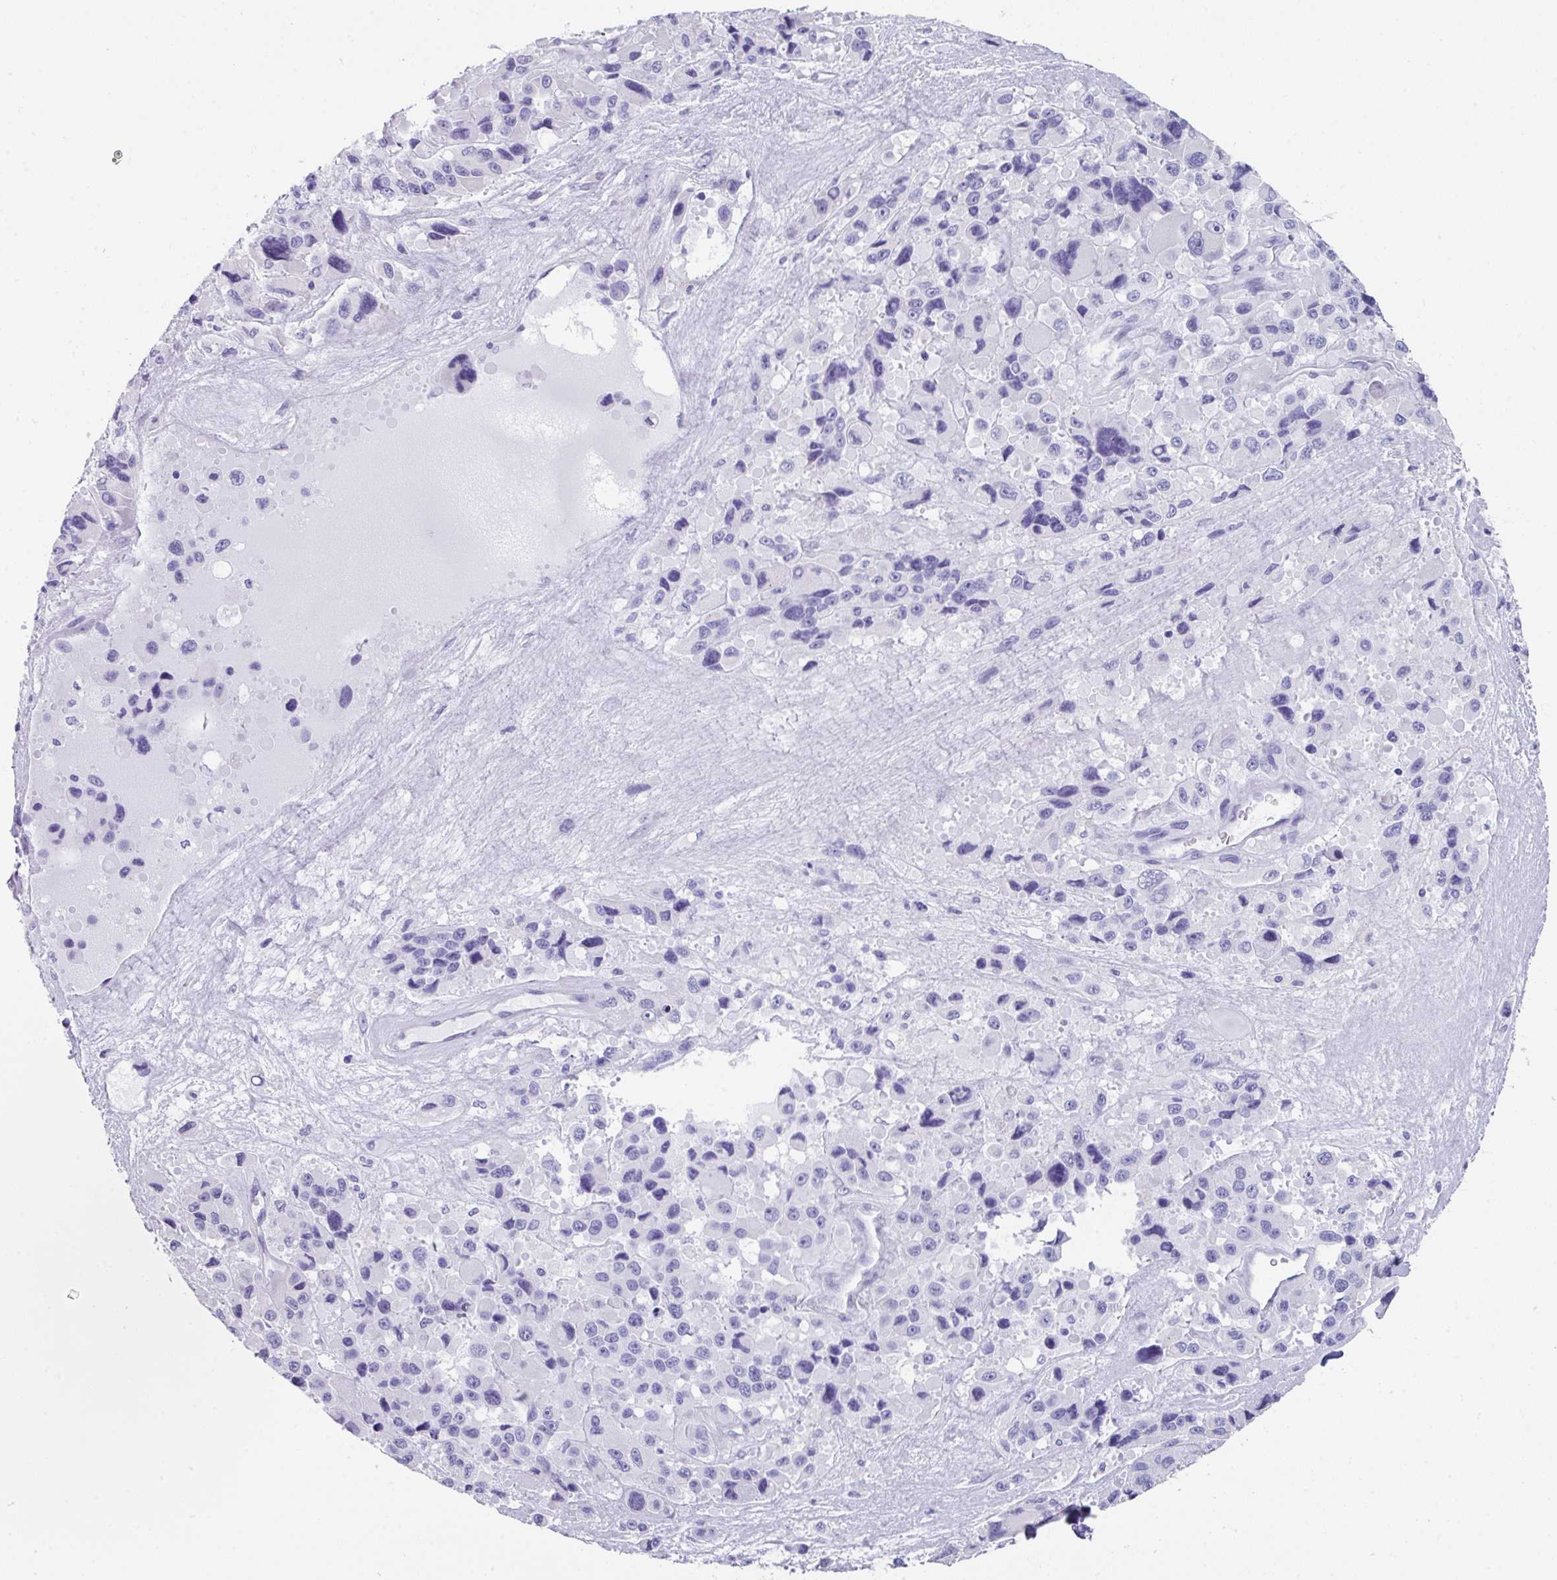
{"staining": {"intensity": "negative", "quantity": "none", "location": "none"}, "tissue": "melanoma", "cell_type": "Tumor cells", "image_type": "cancer", "snomed": [{"axis": "morphology", "description": "Malignant melanoma, Metastatic site"}, {"axis": "topography", "description": "Lymph node"}], "caption": "Histopathology image shows no protein staining in tumor cells of melanoma tissue. (DAB immunohistochemistry (IHC) visualized using brightfield microscopy, high magnification).", "gene": "PEX10", "patient": {"sex": "female", "age": 65}}